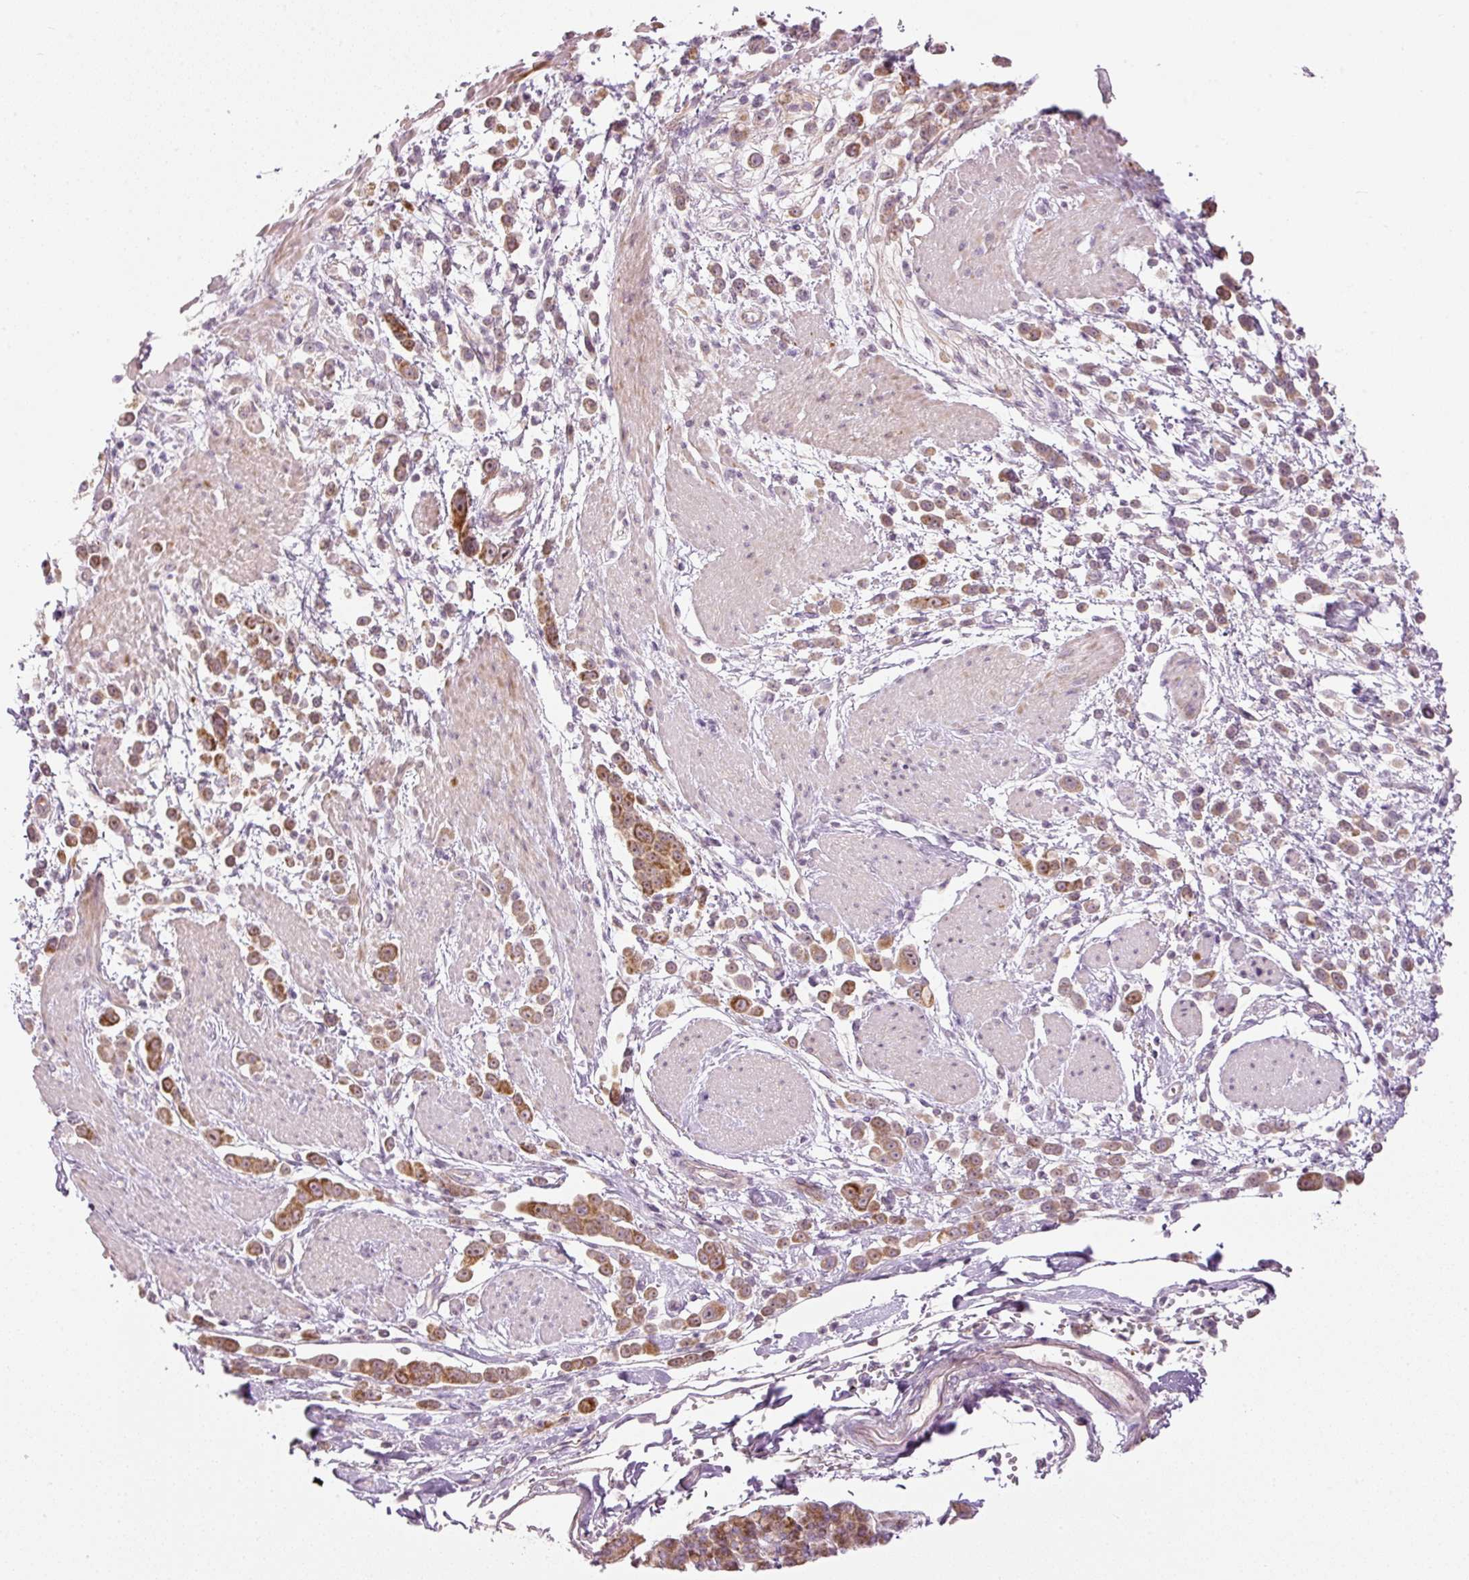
{"staining": {"intensity": "strong", "quantity": ">75%", "location": "cytoplasmic/membranous"}, "tissue": "pancreatic cancer", "cell_type": "Tumor cells", "image_type": "cancer", "snomed": [{"axis": "morphology", "description": "Normal tissue, NOS"}, {"axis": "morphology", "description": "Adenocarcinoma, NOS"}, {"axis": "topography", "description": "Pancreas"}], "caption": "Pancreatic cancer tissue exhibits strong cytoplasmic/membranous positivity in about >75% of tumor cells, visualized by immunohistochemistry. The protein of interest is shown in brown color, while the nuclei are stained blue.", "gene": "CDC20B", "patient": {"sex": "female", "age": 64}}